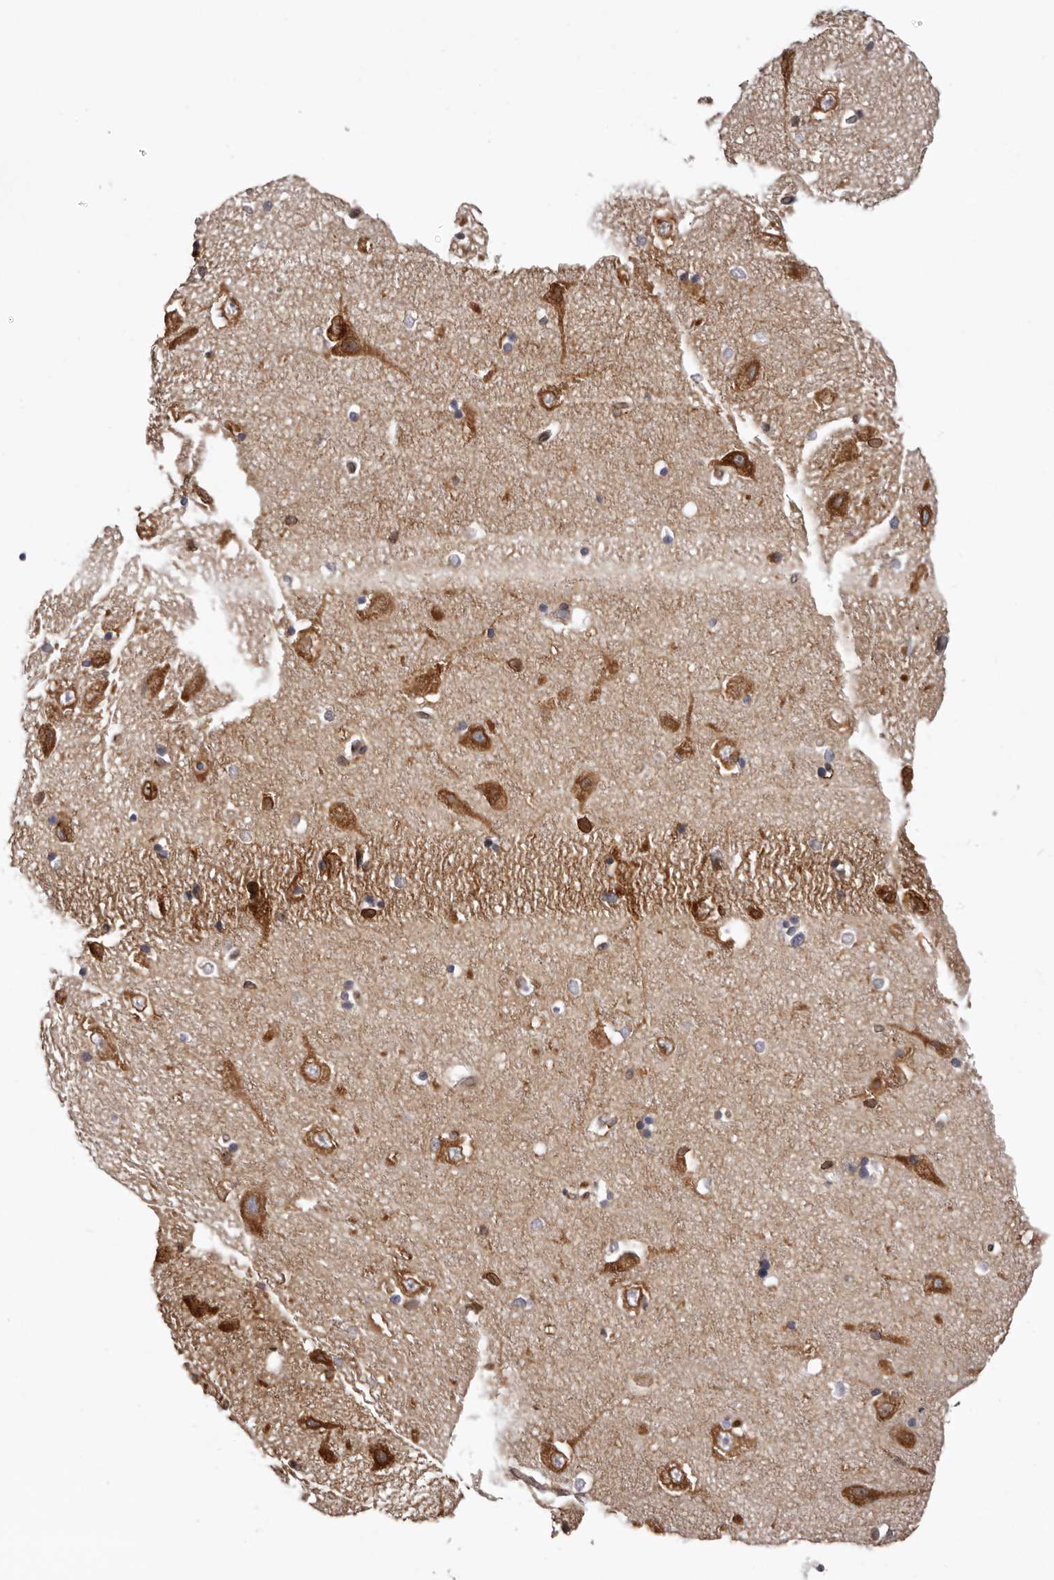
{"staining": {"intensity": "negative", "quantity": "none", "location": "none"}, "tissue": "hippocampus", "cell_type": "Glial cells", "image_type": "normal", "snomed": [{"axis": "morphology", "description": "Normal tissue, NOS"}, {"axis": "topography", "description": "Hippocampus"}], "caption": "Immunohistochemical staining of benign human hippocampus reveals no significant staining in glial cells.", "gene": "C4orf3", "patient": {"sex": "male", "age": 45}}